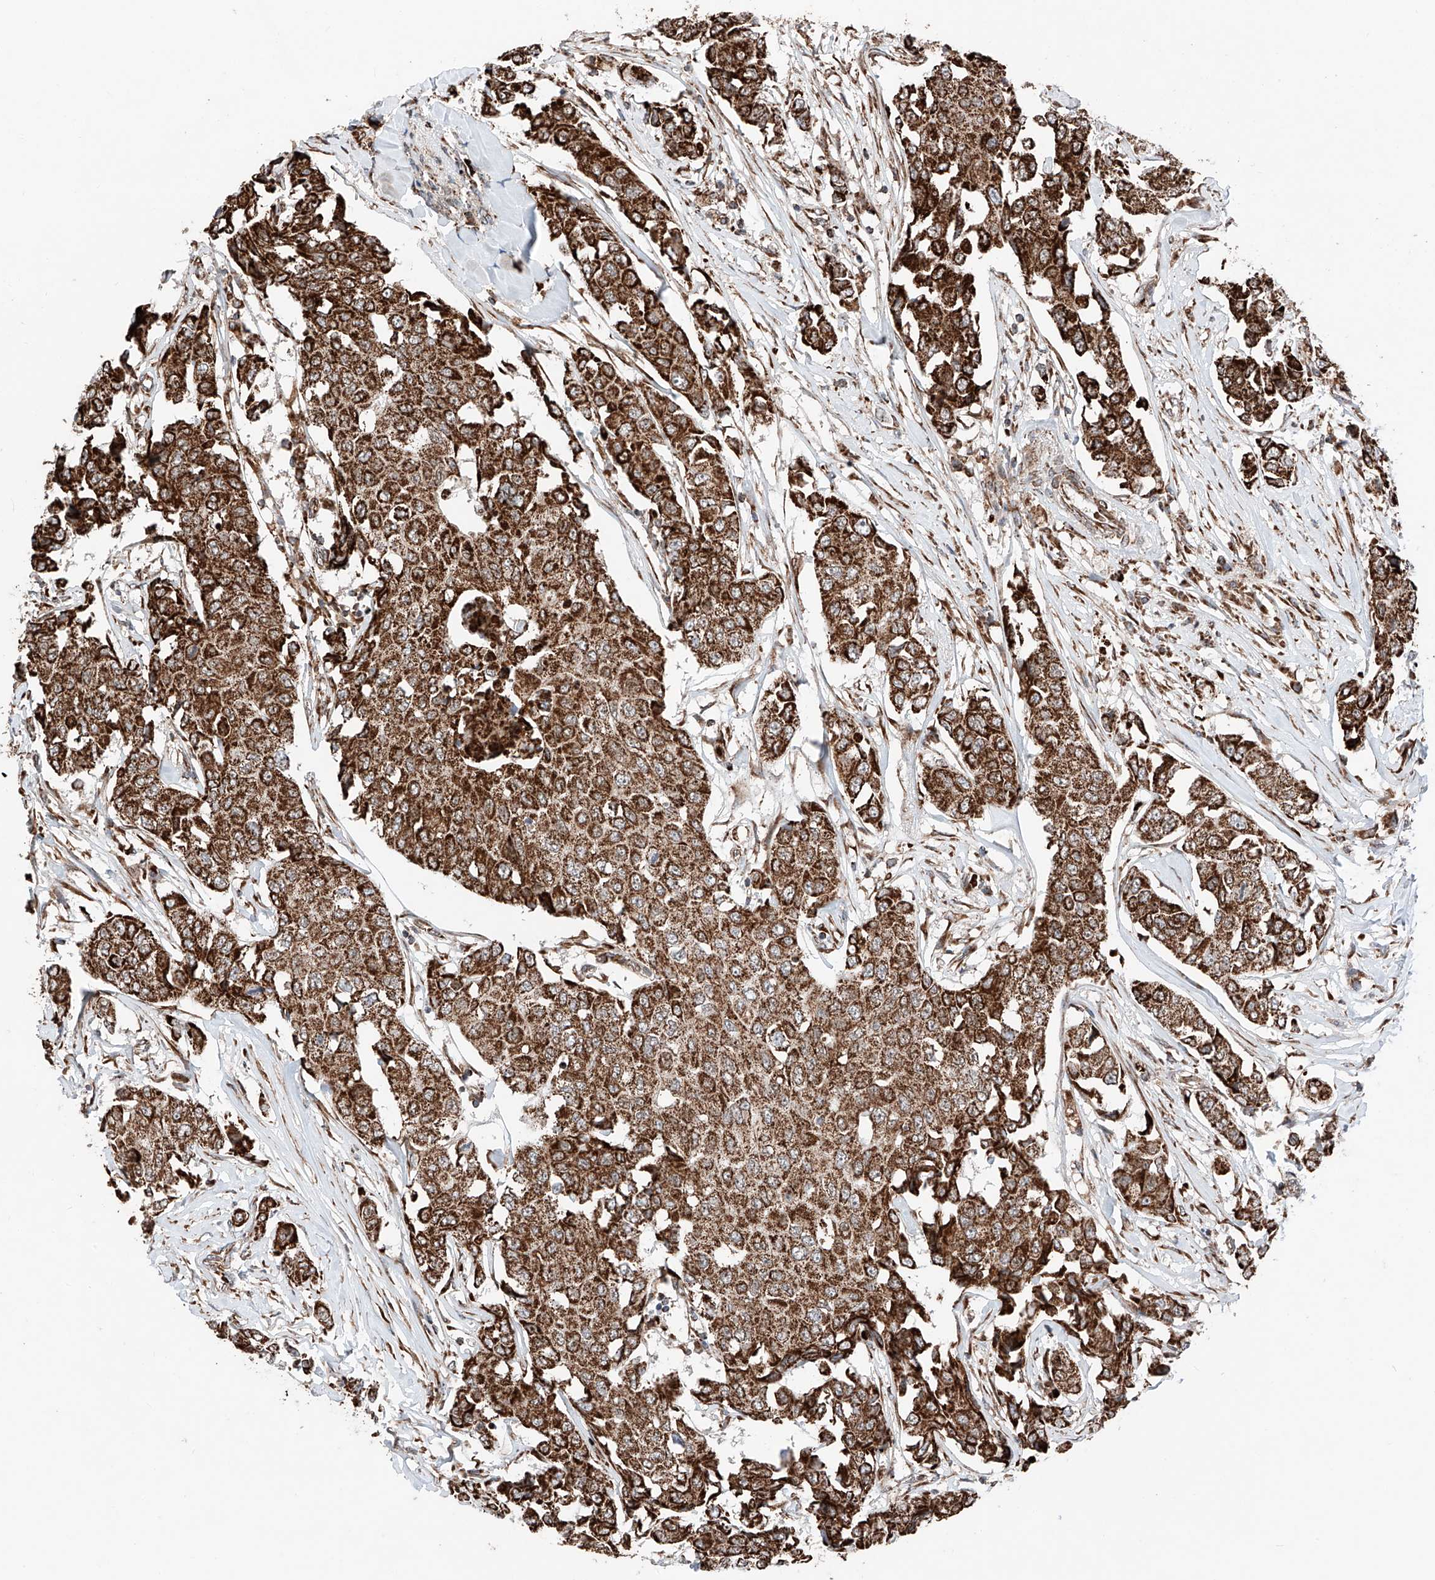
{"staining": {"intensity": "strong", "quantity": ">75%", "location": "cytoplasmic/membranous"}, "tissue": "breast cancer", "cell_type": "Tumor cells", "image_type": "cancer", "snomed": [{"axis": "morphology", "description": "Duct carcinoma"}, {"axis": "topography", "description": "Breast"}], "caption": "Breast cancer tissue reveals strong cytoplasmic/membranous staining in about >75% of tumor cells", "gene": "ZSCAN29", "patient": {"sex": "female", "age": 80}}